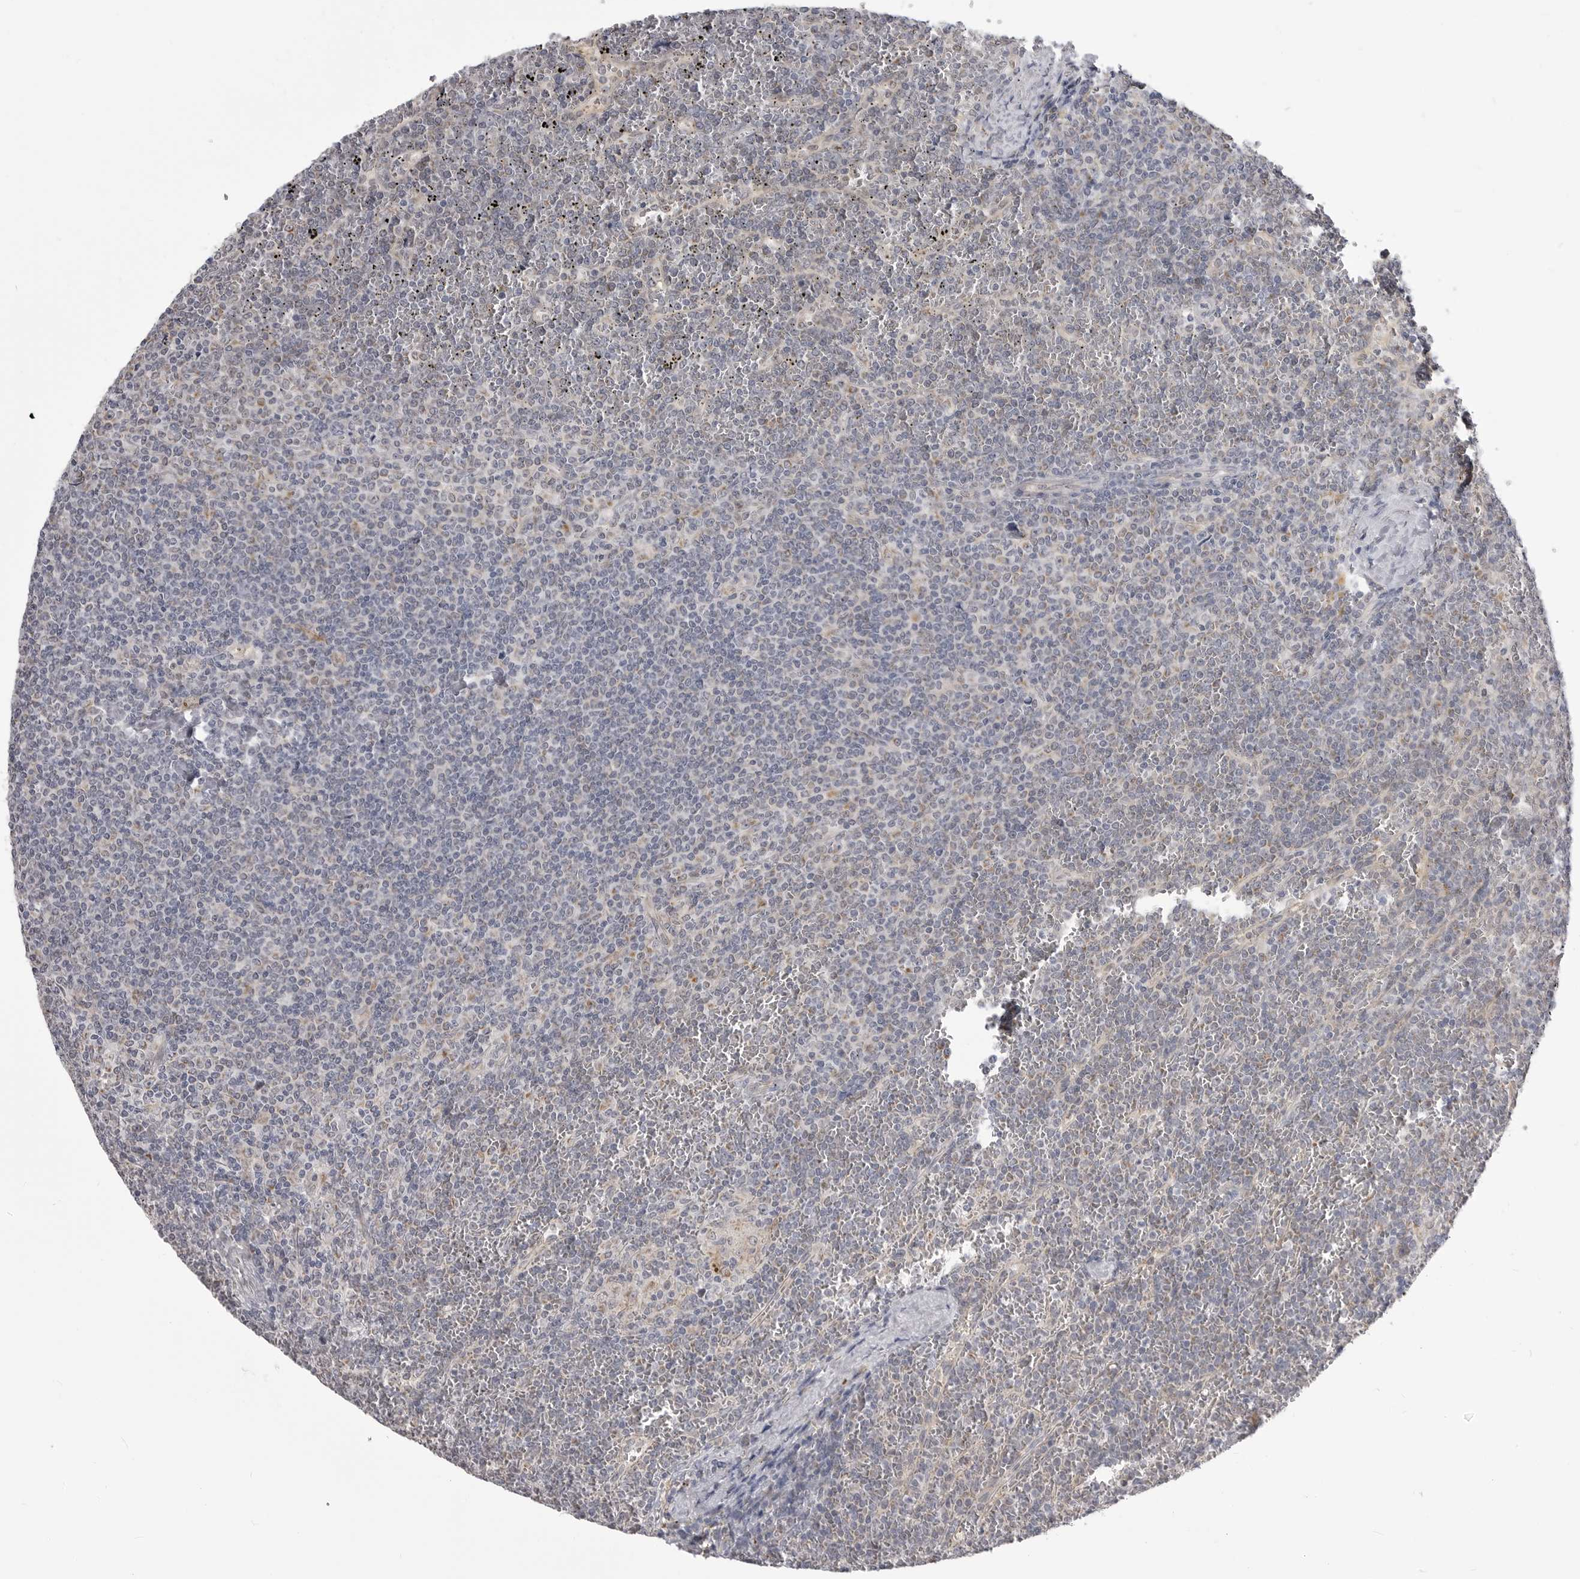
{"staining": {"intensity": "negative", "quantity": "none", "location": "none"}, "tissue": "lymphoma", "cell_type": "Tumor cells", "image_type": "cancer", "snomed": [{"axis": "morphology", "description": "Malignant lymphoma, non-Hodgkin's type, Low grade"}, {"axis": "topography", "description": "Spleen"}], "caption": "The immunohistochemistry (IHC) photomicrograph has no significant positivity in tumor cells of malignant lymphoma, non-Hodgkin's type (low-grade) tissue. The staining was performed using DAB to visualize the protein expression in brown, while the nuclei were stained in blue with hematoxylin (Magnification: 20x).", "gene": "FH", "patient": {"sex": "female", "age": 19}}